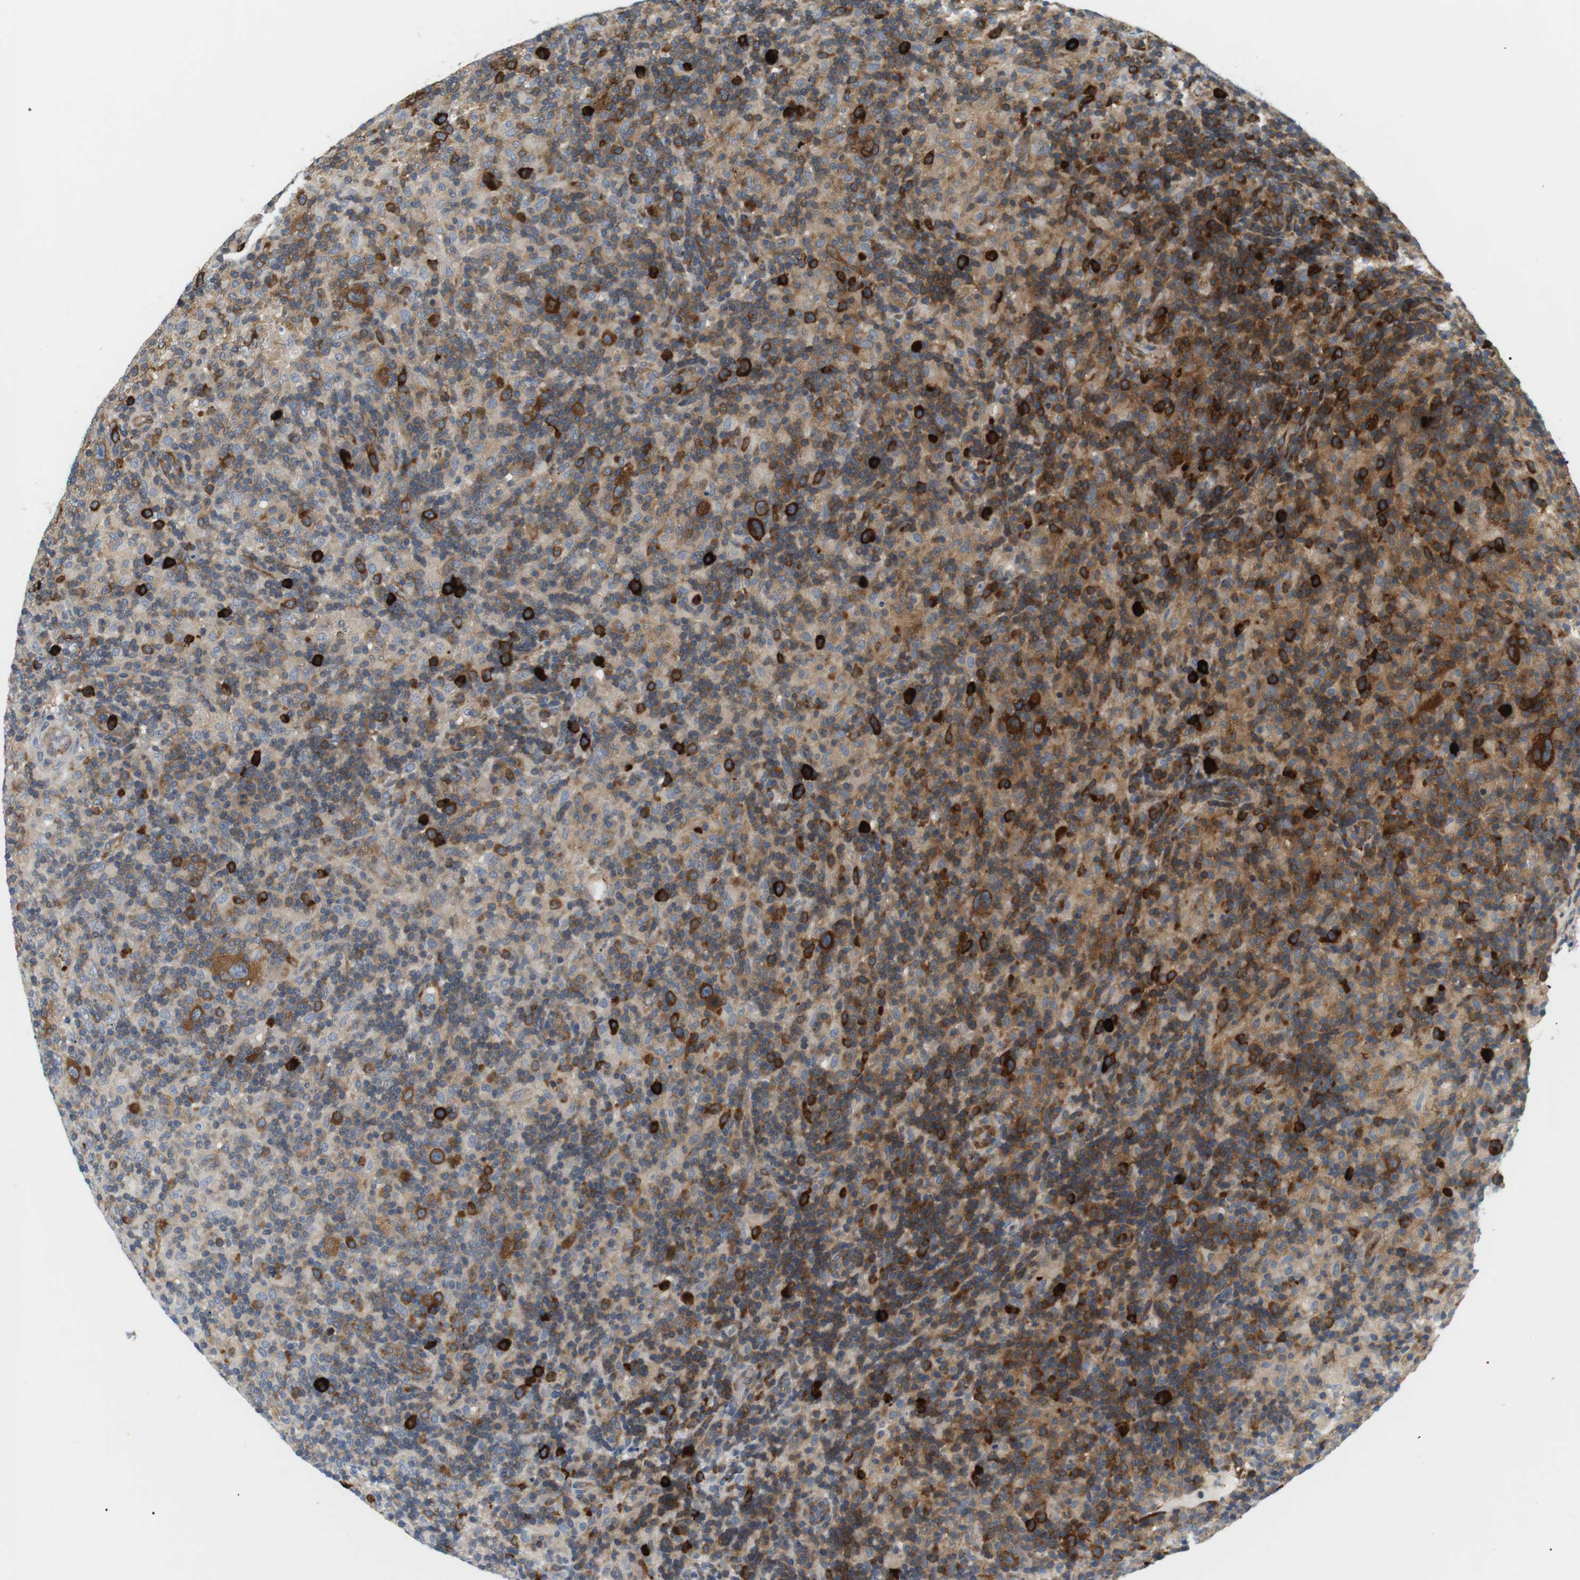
{"staining": {"intensity": "strong", "quantity": ">75%", "location": "cytoplasmic/membranous"}, "tissue": "lymphoma", "cell_type": "Tumor cells", "image_type": "cancer", "snomed": [{"axis": "morphology", "description": "Hodgkin's disease, NOS"}, {"axis": "topography", "description": "Lymph node"}], "caption": "Immunohistochemistry (IHC) photomicrograph of neoplastic tissue: human lymphoma stained using immunohistochemistry shows high levels of strong protein expression localized specifically in the cytoplasmic/membranous of tumor cells, appearing as a cytoplasmic/membranous brown color.", "gene": "TMEM200A", "patient": {"sex": "male", "age": 70}}